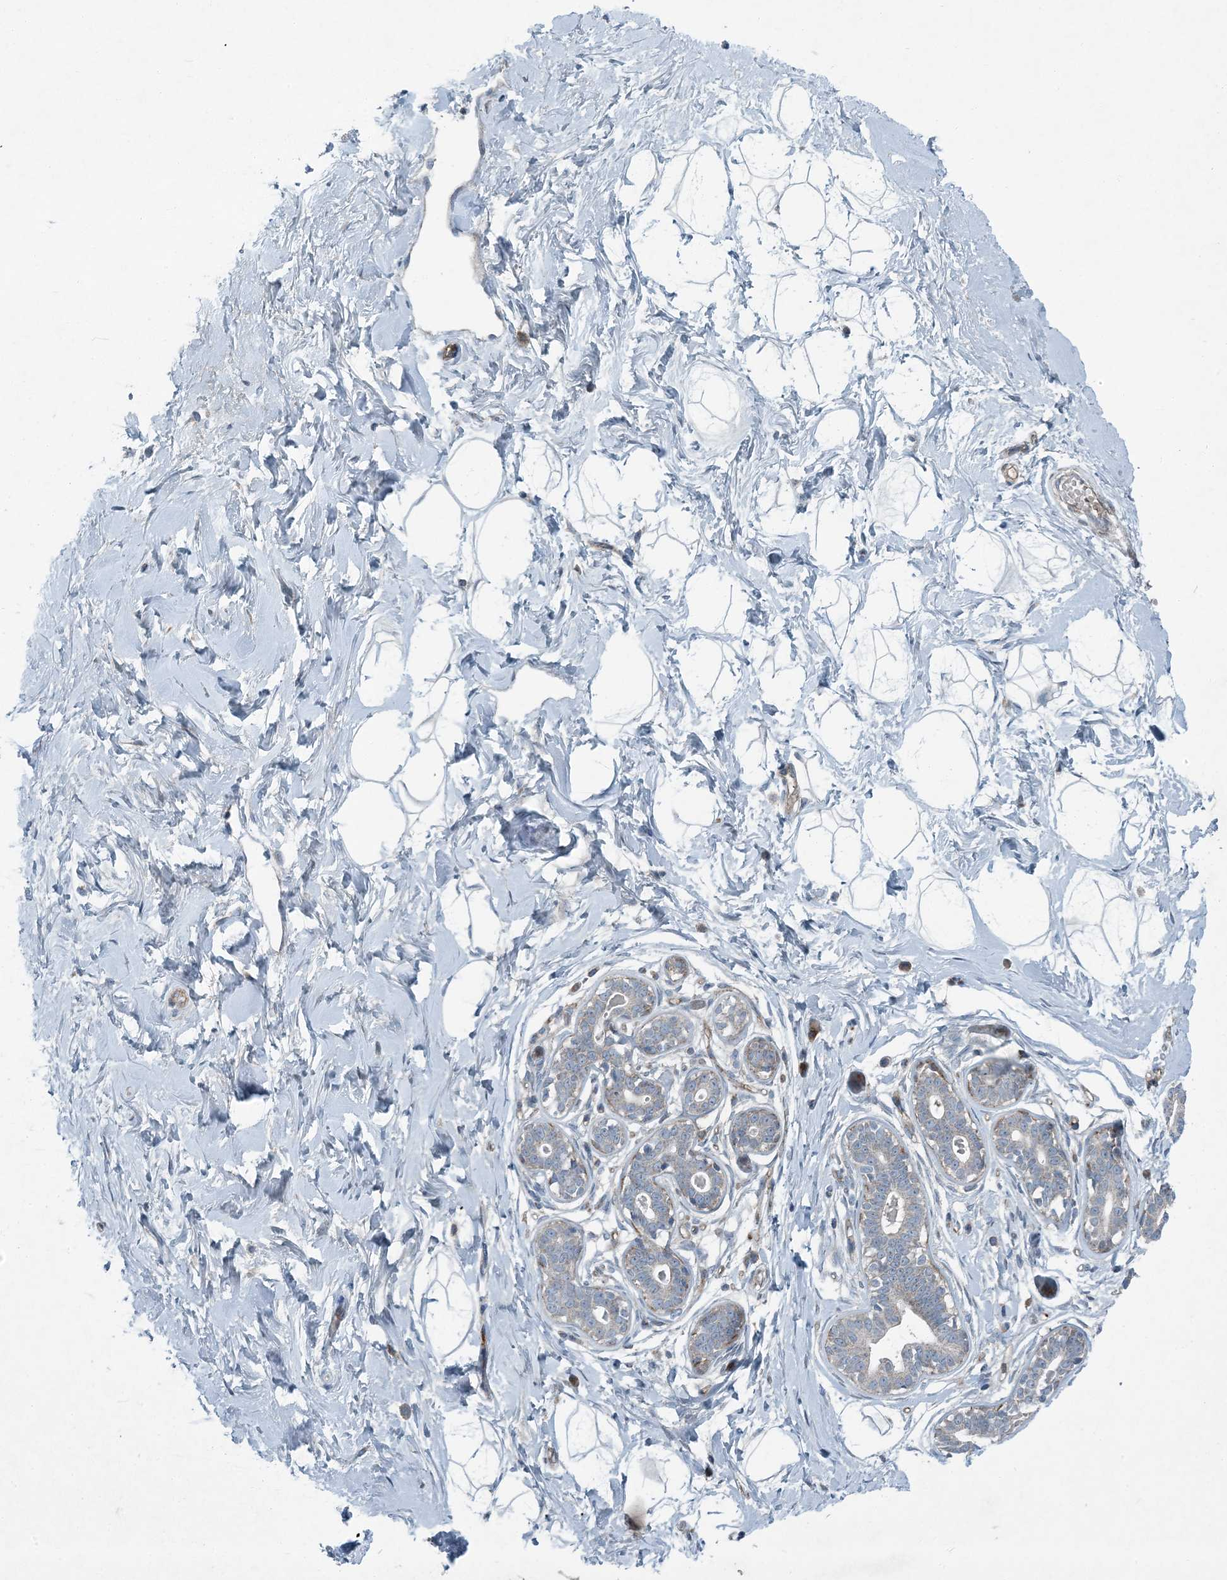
{"staining": {"intensity": "negative", "quantity": "none", "location": "none"}, "tissue": "breast", "cell_type": "Adipocytes", "image_type": "normal", "snomed": [{"axis": "morphology", "description": "Normal tissue, NOS"}, {"axis": "morphology", "description": "Adenoma, NOS"}, {"axis": "topography", "description": "Breast"}], "caption": "DAB (3,3'-diaminobenzidine) immunohistochemical staining of benign human breast displays no significant positivity in adipocytes. (Brightfield microscopy of DAB (3,3'-diaminobenzidine) immunohistochemistry at high magnification).", "gene": "APOM", "patient": {"sex": "female", "age": 23}}